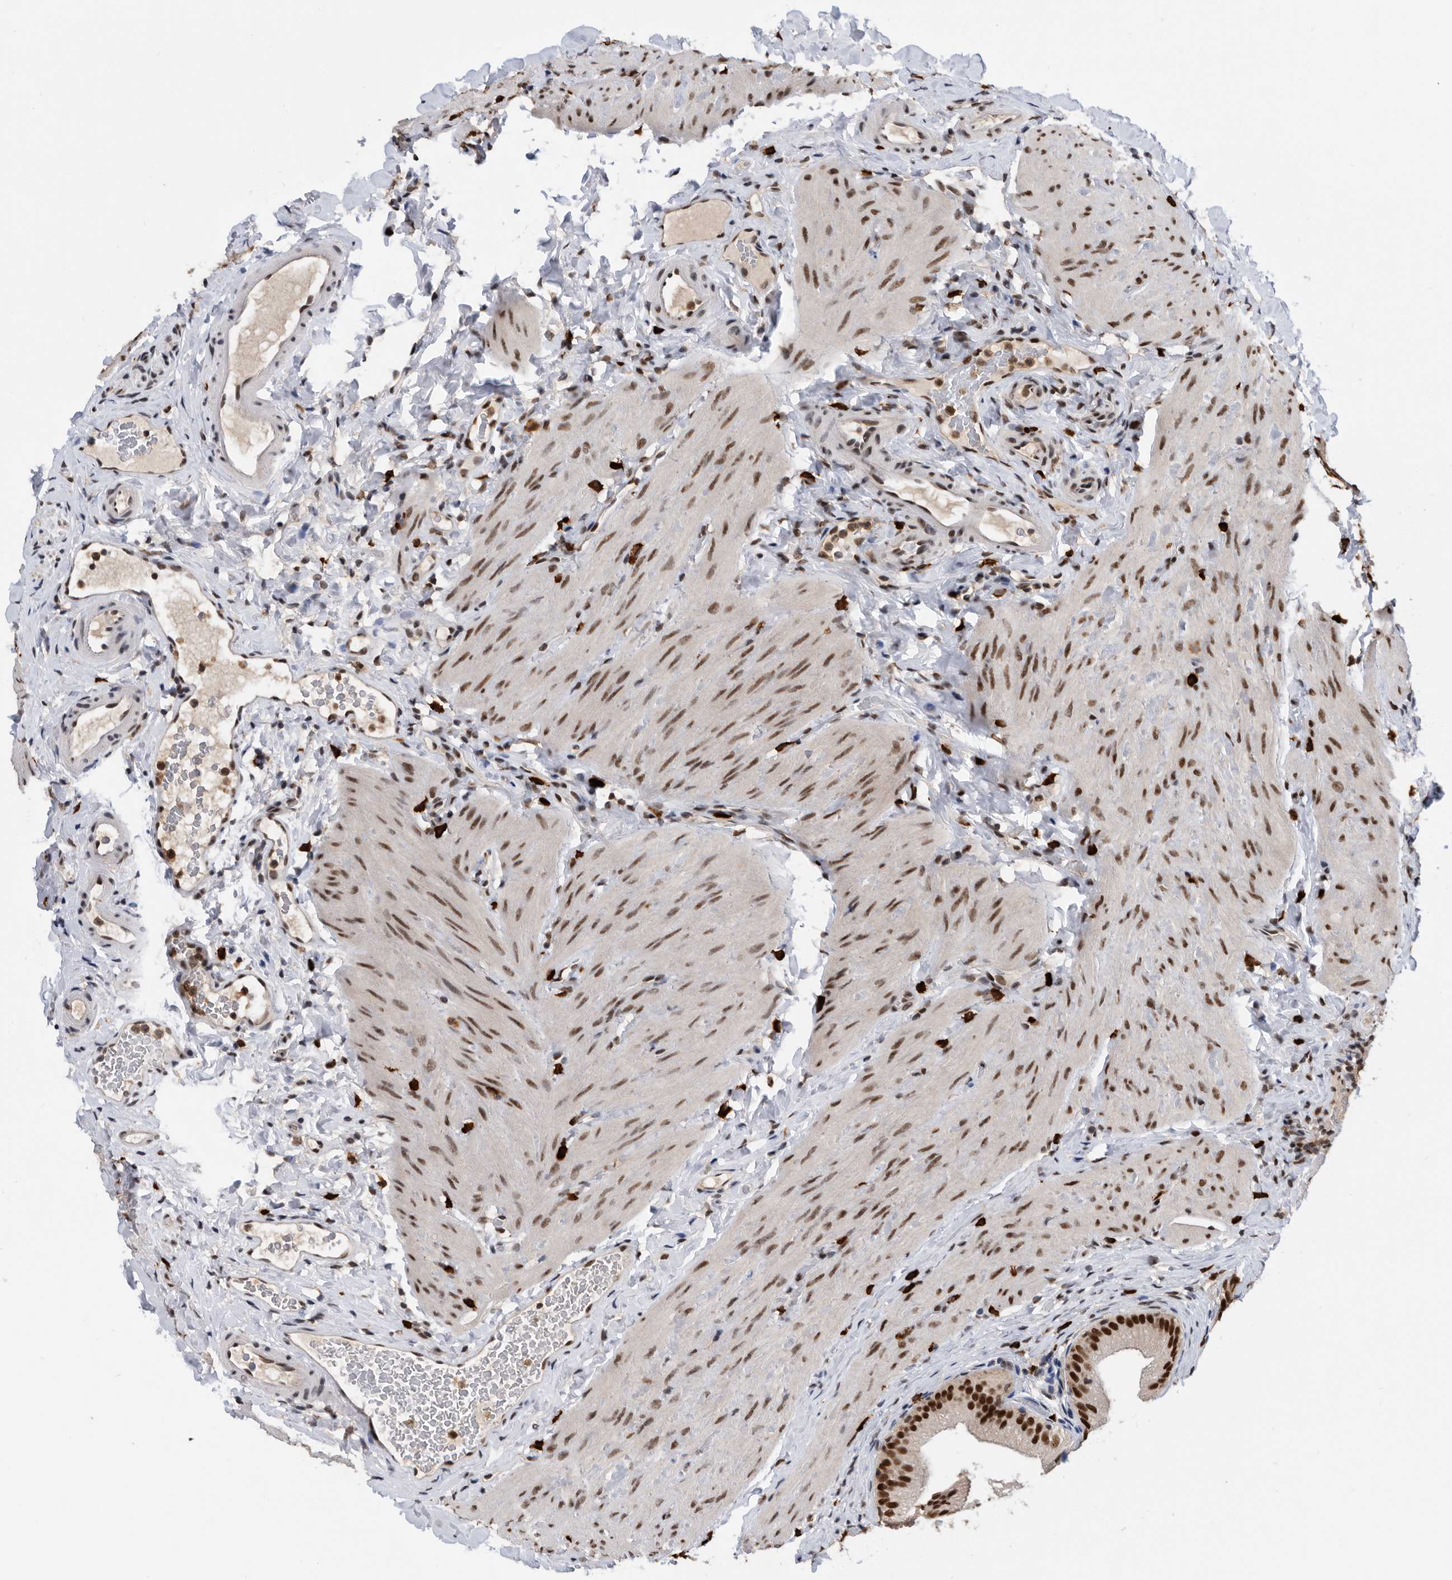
{"staining": {"intensity": "strong", "quantity": ">75%", "location": "nuclear"}, "tissue": "gallbladder", "cell_type": "Glandular cells", "image_type": "normal", "snomed": [{"axis": "morphology", "description": "Normal tissue, NOS"}, {"axis": "topography", "description": "Gallbladder"}], "caption": "Immunohistochemical staining of unremarkable gallbladder demonstrates strong nuclear protein expression in approximately >75% of glandular cells. The staining was performed using DAB (3,3'-diaminobenzidine) to visualize the protein expression in brown, while the nuclei were stained in blue with hematoxylin (Magnification: 20x).", "gene": "ZNF260", "patient": {"sex": "female", "age": 30}}